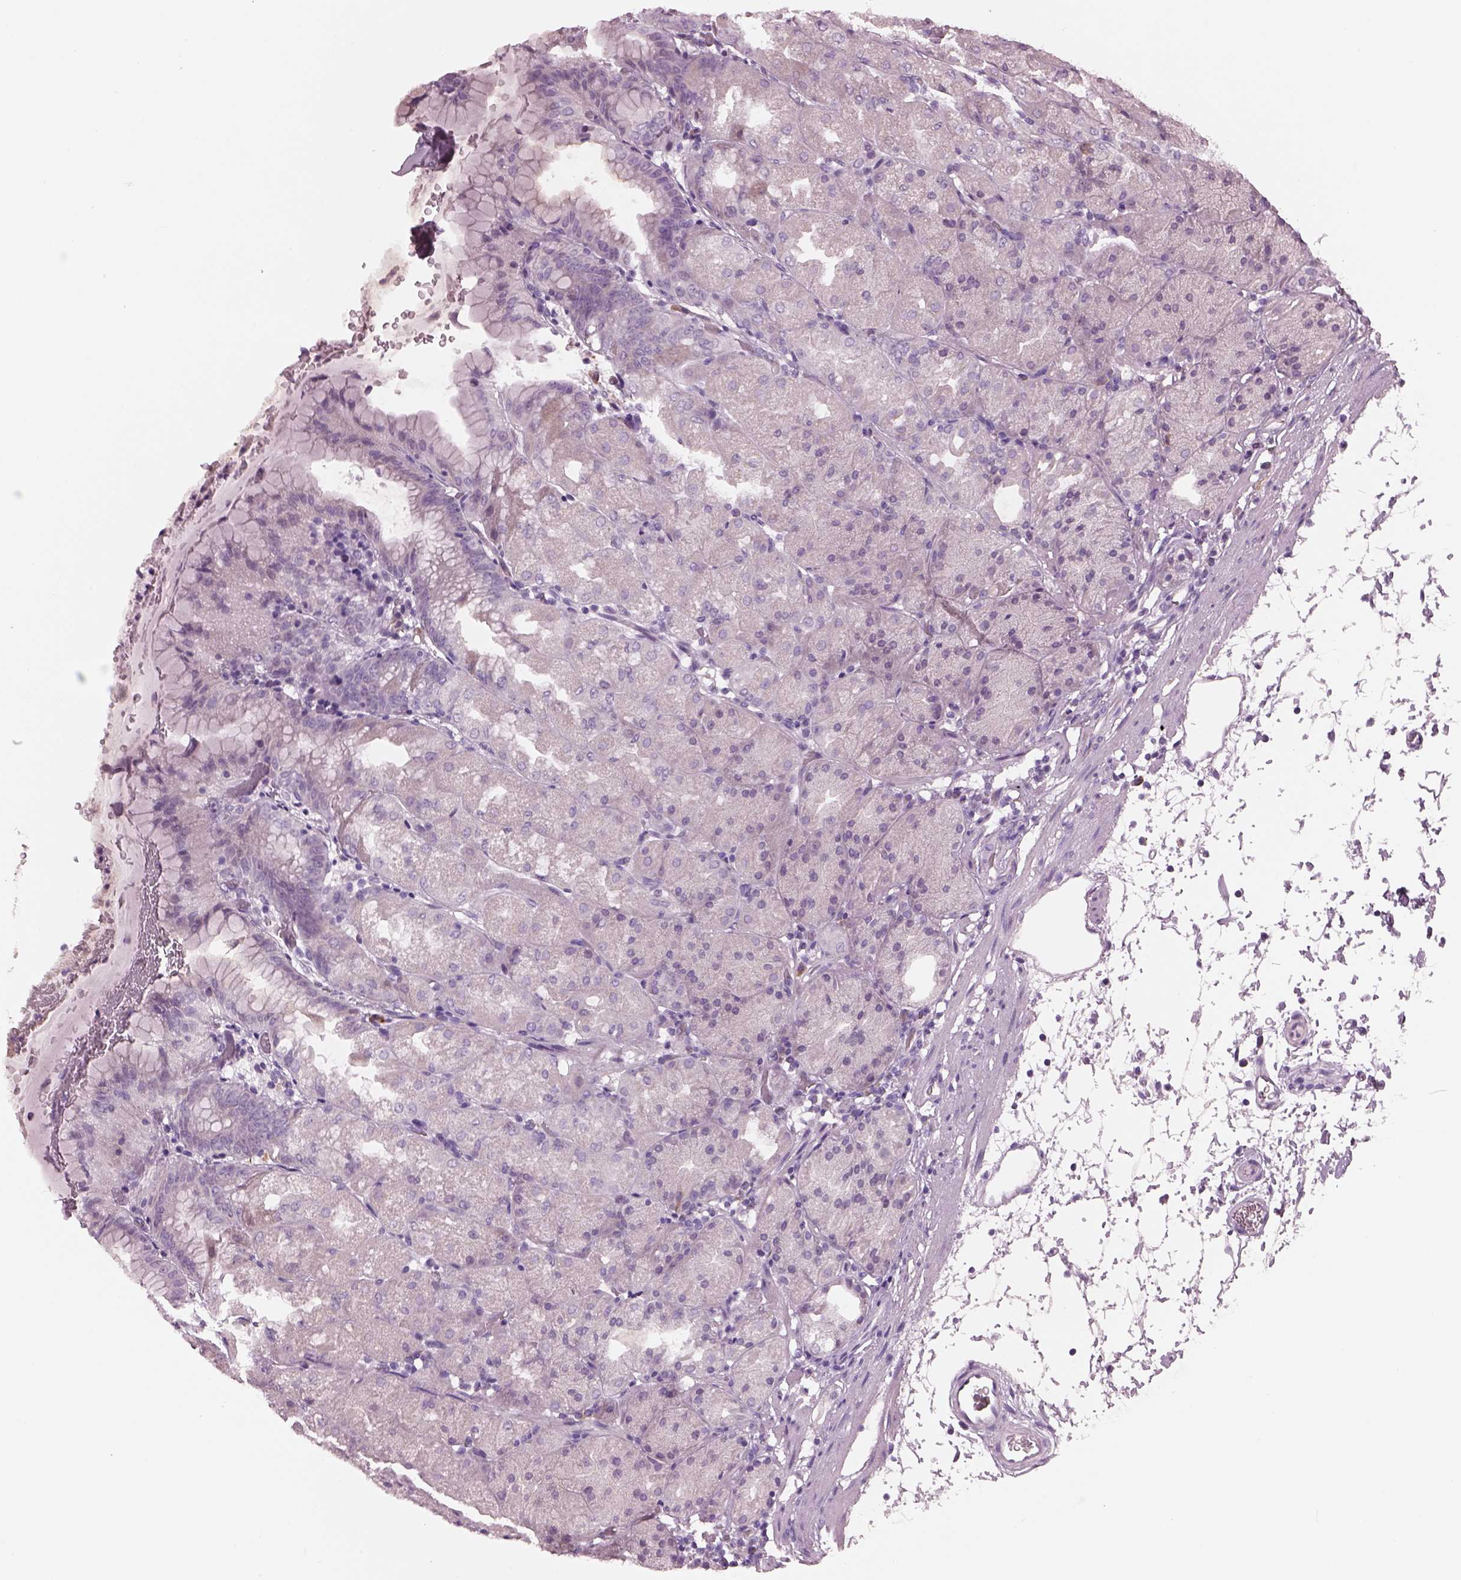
{"staining": {"intensity": "negative", "quantity": "none", "location": "none"}, "tissue": "stomach", "cell_type": "Glandular cells", "image_type": "normal", "snomed": [{"axis": "morphology", "description": "Normal tissue, NOS"}, {"axis": "topography", "description": "Stomach, upper"}, {"axis": "topography", "description": "Stomach"}, {"axis": "topography", "description": "Stomach, lower"}], "caption": "DAB immunohistochemical staining of benign stomach exhibits no significant positivity in glandular cells.", "gene": "CYLC1", "patient": {"sex": "male", "age": 62}}